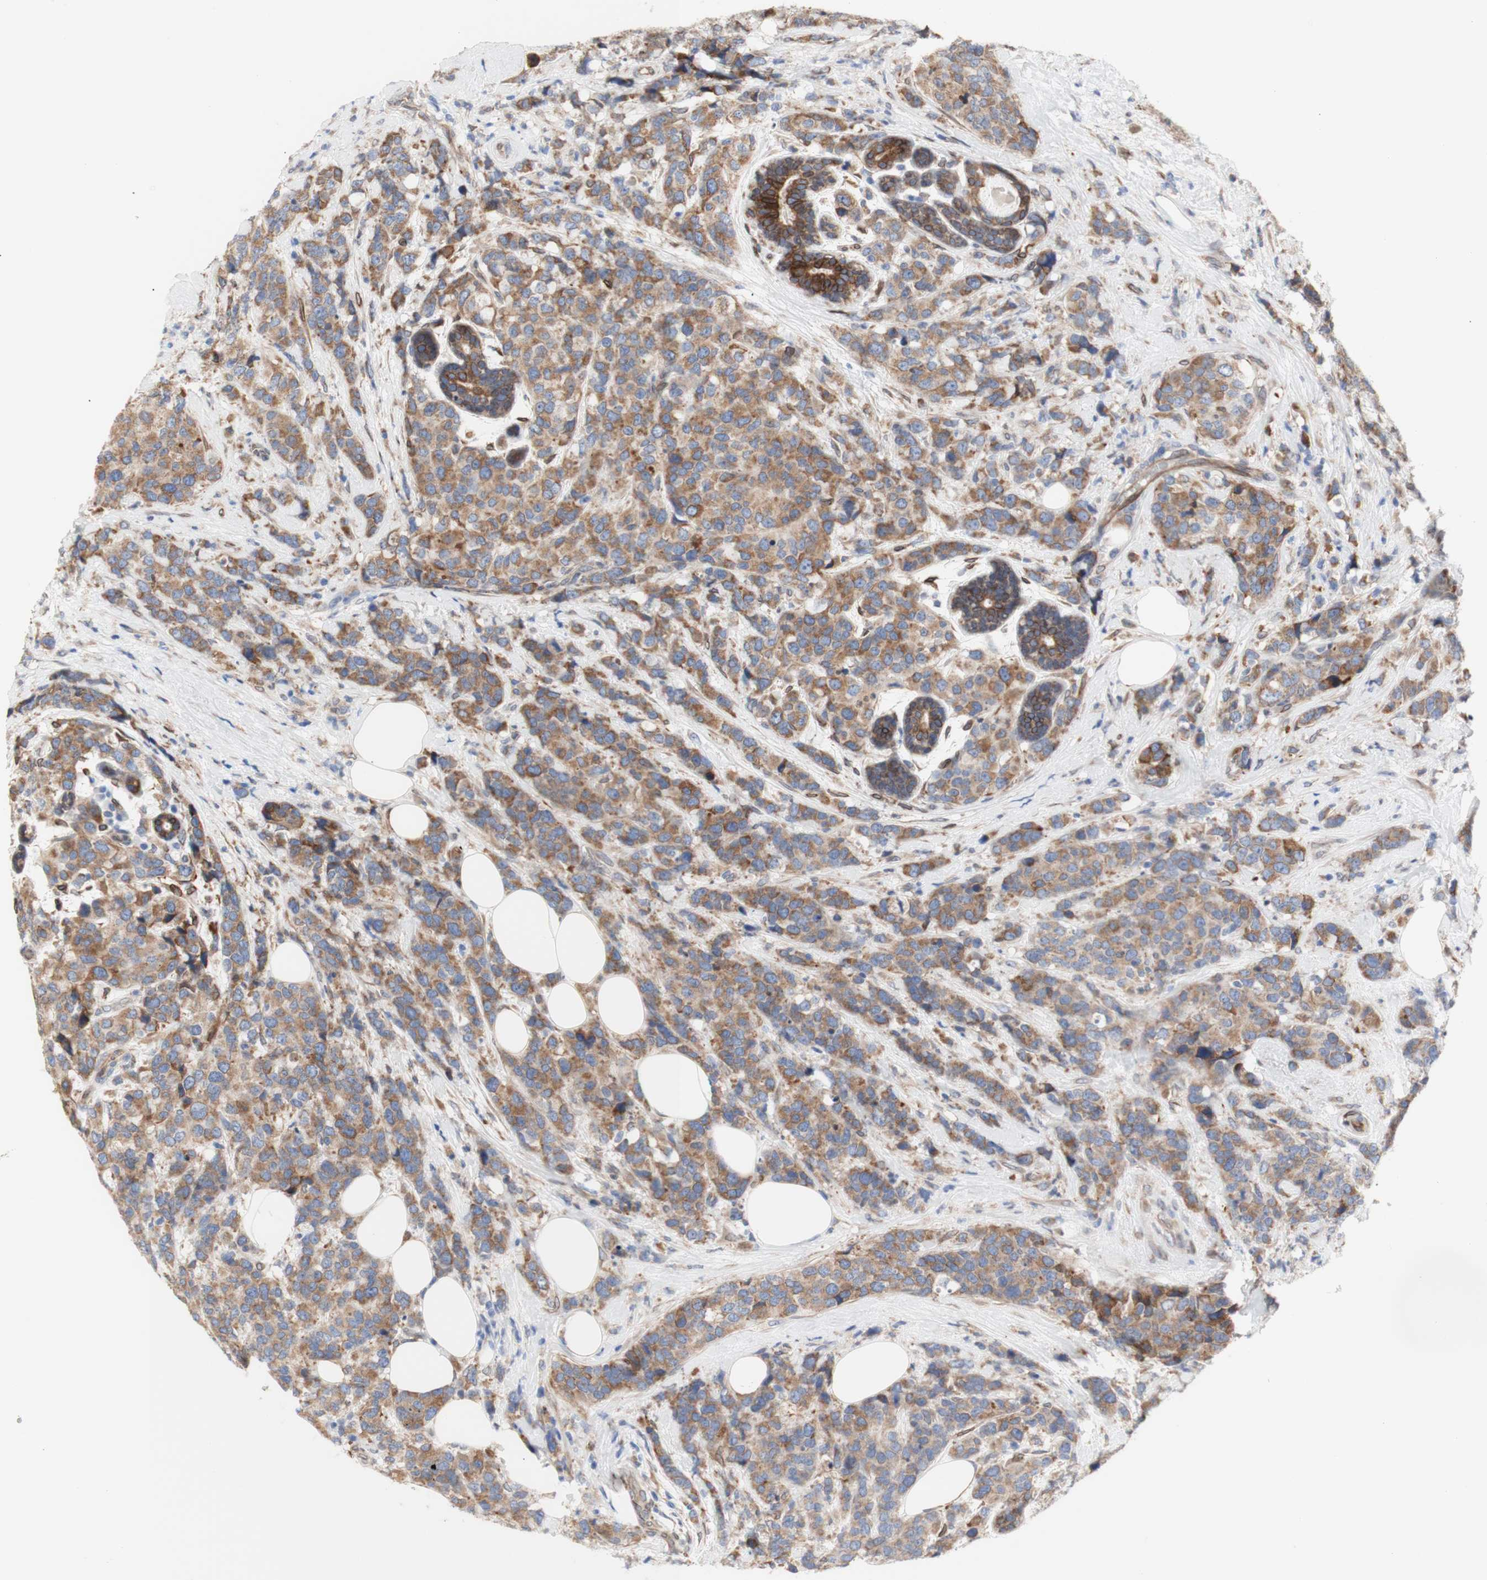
{"staining": {"intensity": "moderate", "quantity": ">75%", "location": "cytoplasmic/membranous"}, "tissue": "breast cancer", "cell_type": "Tumor cells", "image_type": "cancer", "snomed": [{"axis": "morphology", "description": "Lobular carcinoma"}, {"axis": "topography", "description": "Breast"}], "caption": "This is an image of IHC staining of breast cancer (lobular carcinoma), which shows moderate staining in the cytoplasmic/membranous of tumor cells.", "gene": "ERLIN1", "patient": {"sex": "female", "age": 59}}